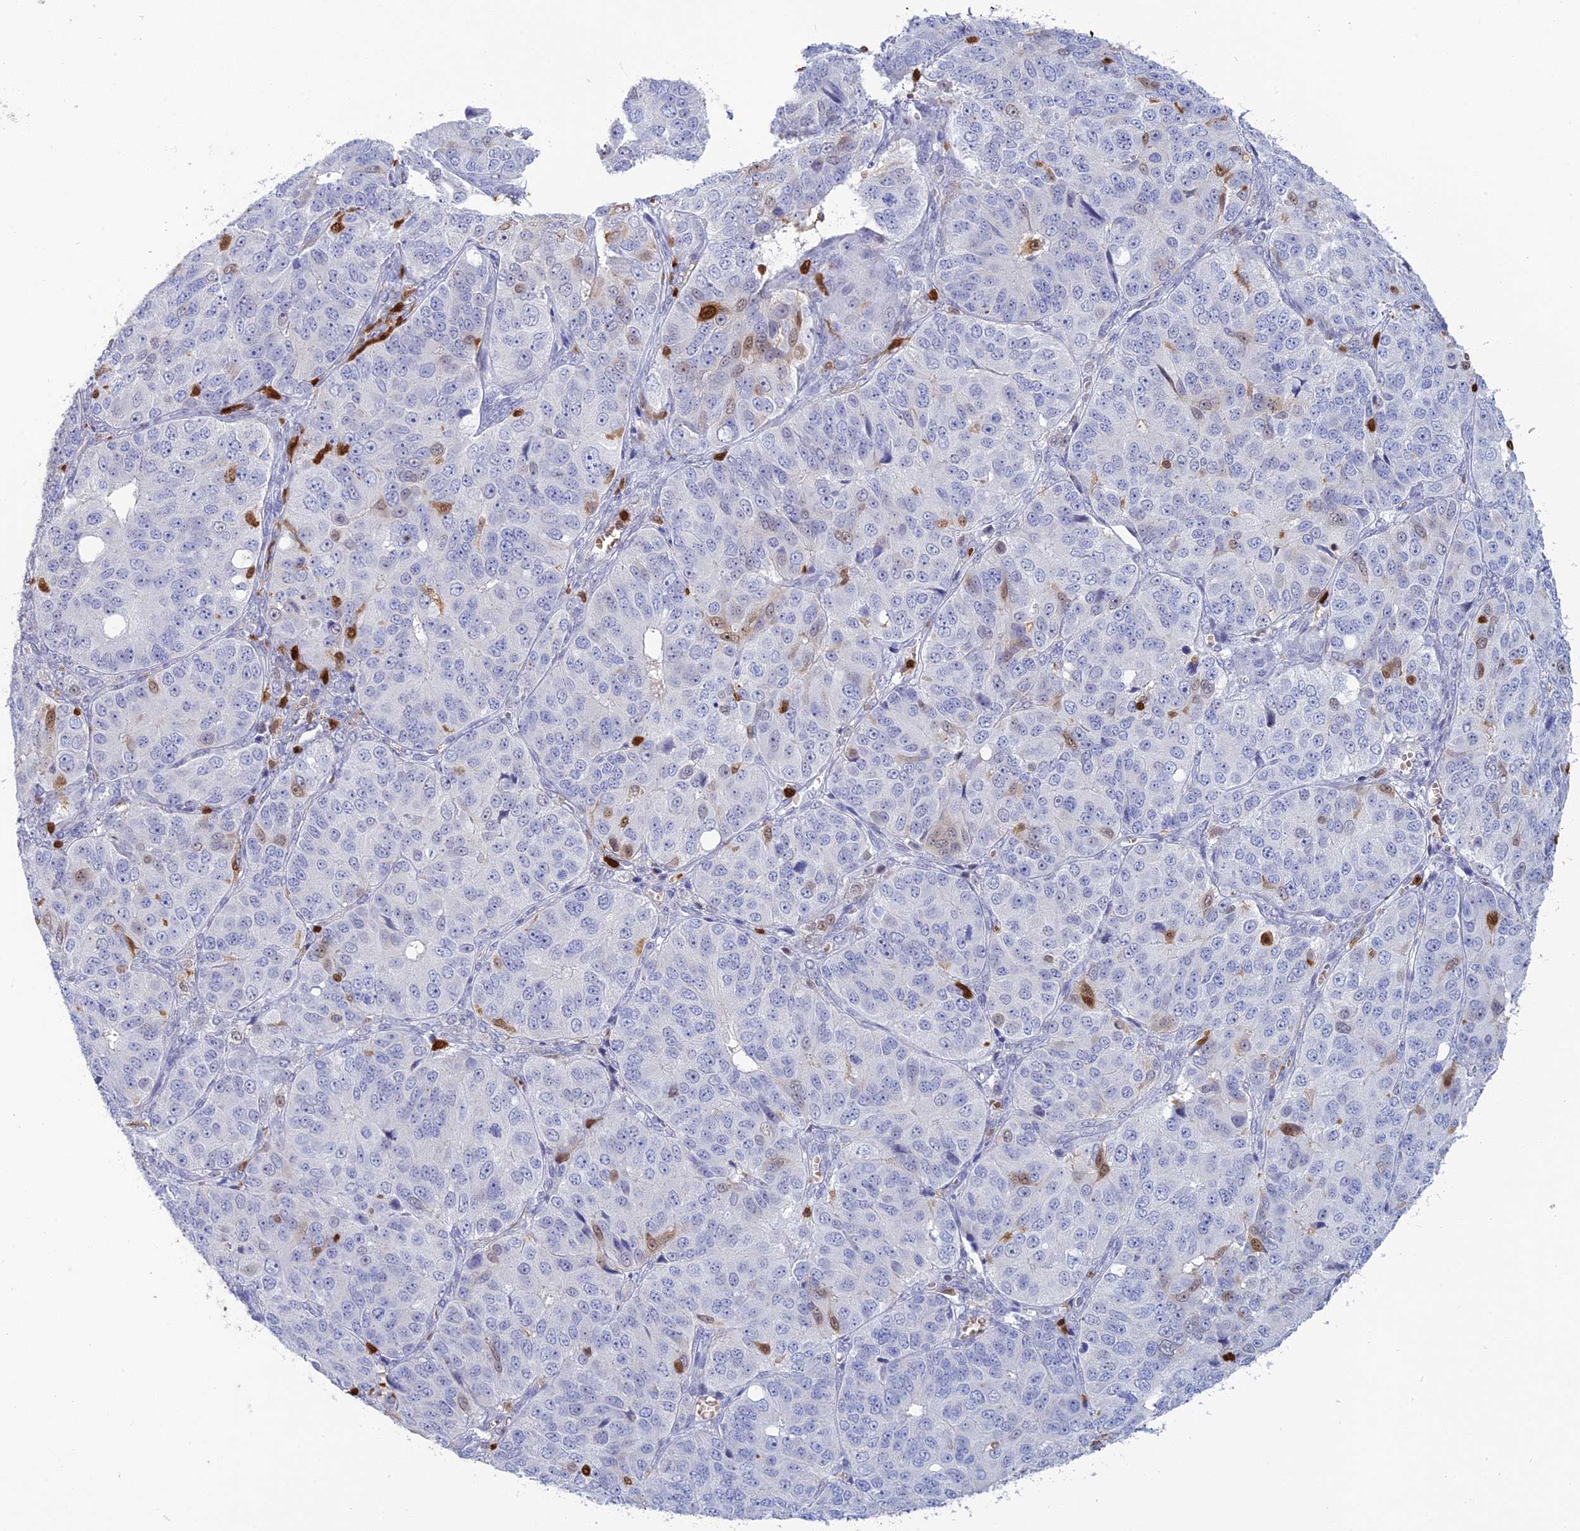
{"staining": {"intensity": "moderate", "quantity": "<25%", "location": "nuclear"}, "tissue": "ovarian cancer", "cell_type": "Tumor cells", "image_type": "cancer", "snomed": [{"axis": "morphology", "description": "Carcinoma, endometroid"}, {"axis": "topography", "description": "Ovary"}], "caption": "A photomicrograph showing moderate nuclear positivity in about <25% of tumor cells in endometroid carcinoma (ovarian), as visualized by brown immunohistochemical staining.", "gene": "PGBD4", "patient": {"sex": "female", "age": 51}}